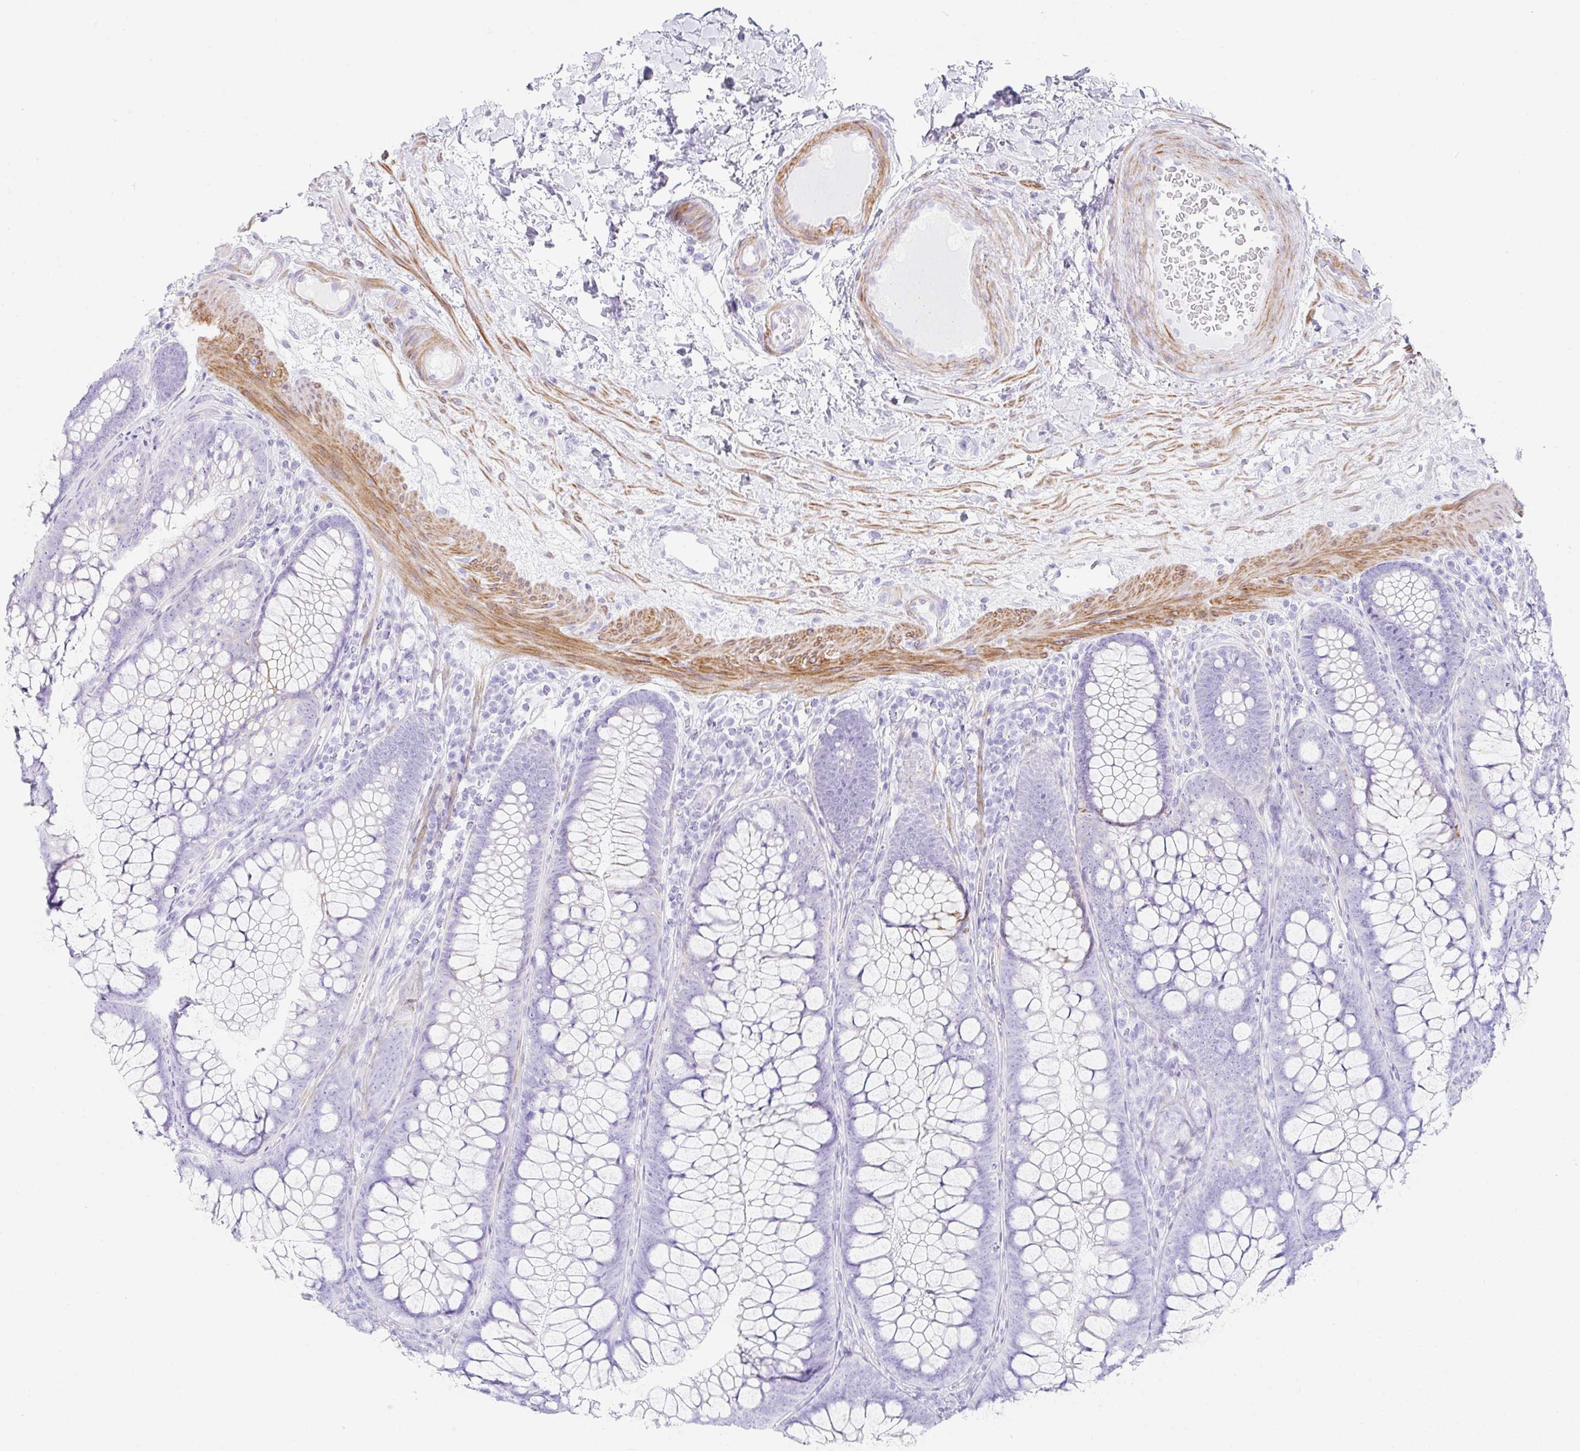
{"staining": {"intensity": "negative", "quantity": "none", "location": "none"}, "tissue": "colon", "cell_type": "Endothelial cells", "image_type": "normal", "snomed": [{"axis": "morphology", "description": "Normal tissue, NOS"}, {"axis": "morphology", "description": "Adenoma, NOS"}, {"axis": "topography", "description": "Soft tissue"}, {"axis": "topography", "description": "Colon"}], "caption": "The image demonstrates no staining of endothelial cells in normal colon.", "gene": "CLDND2", "patient": {"sex": "male", "age": 47}}